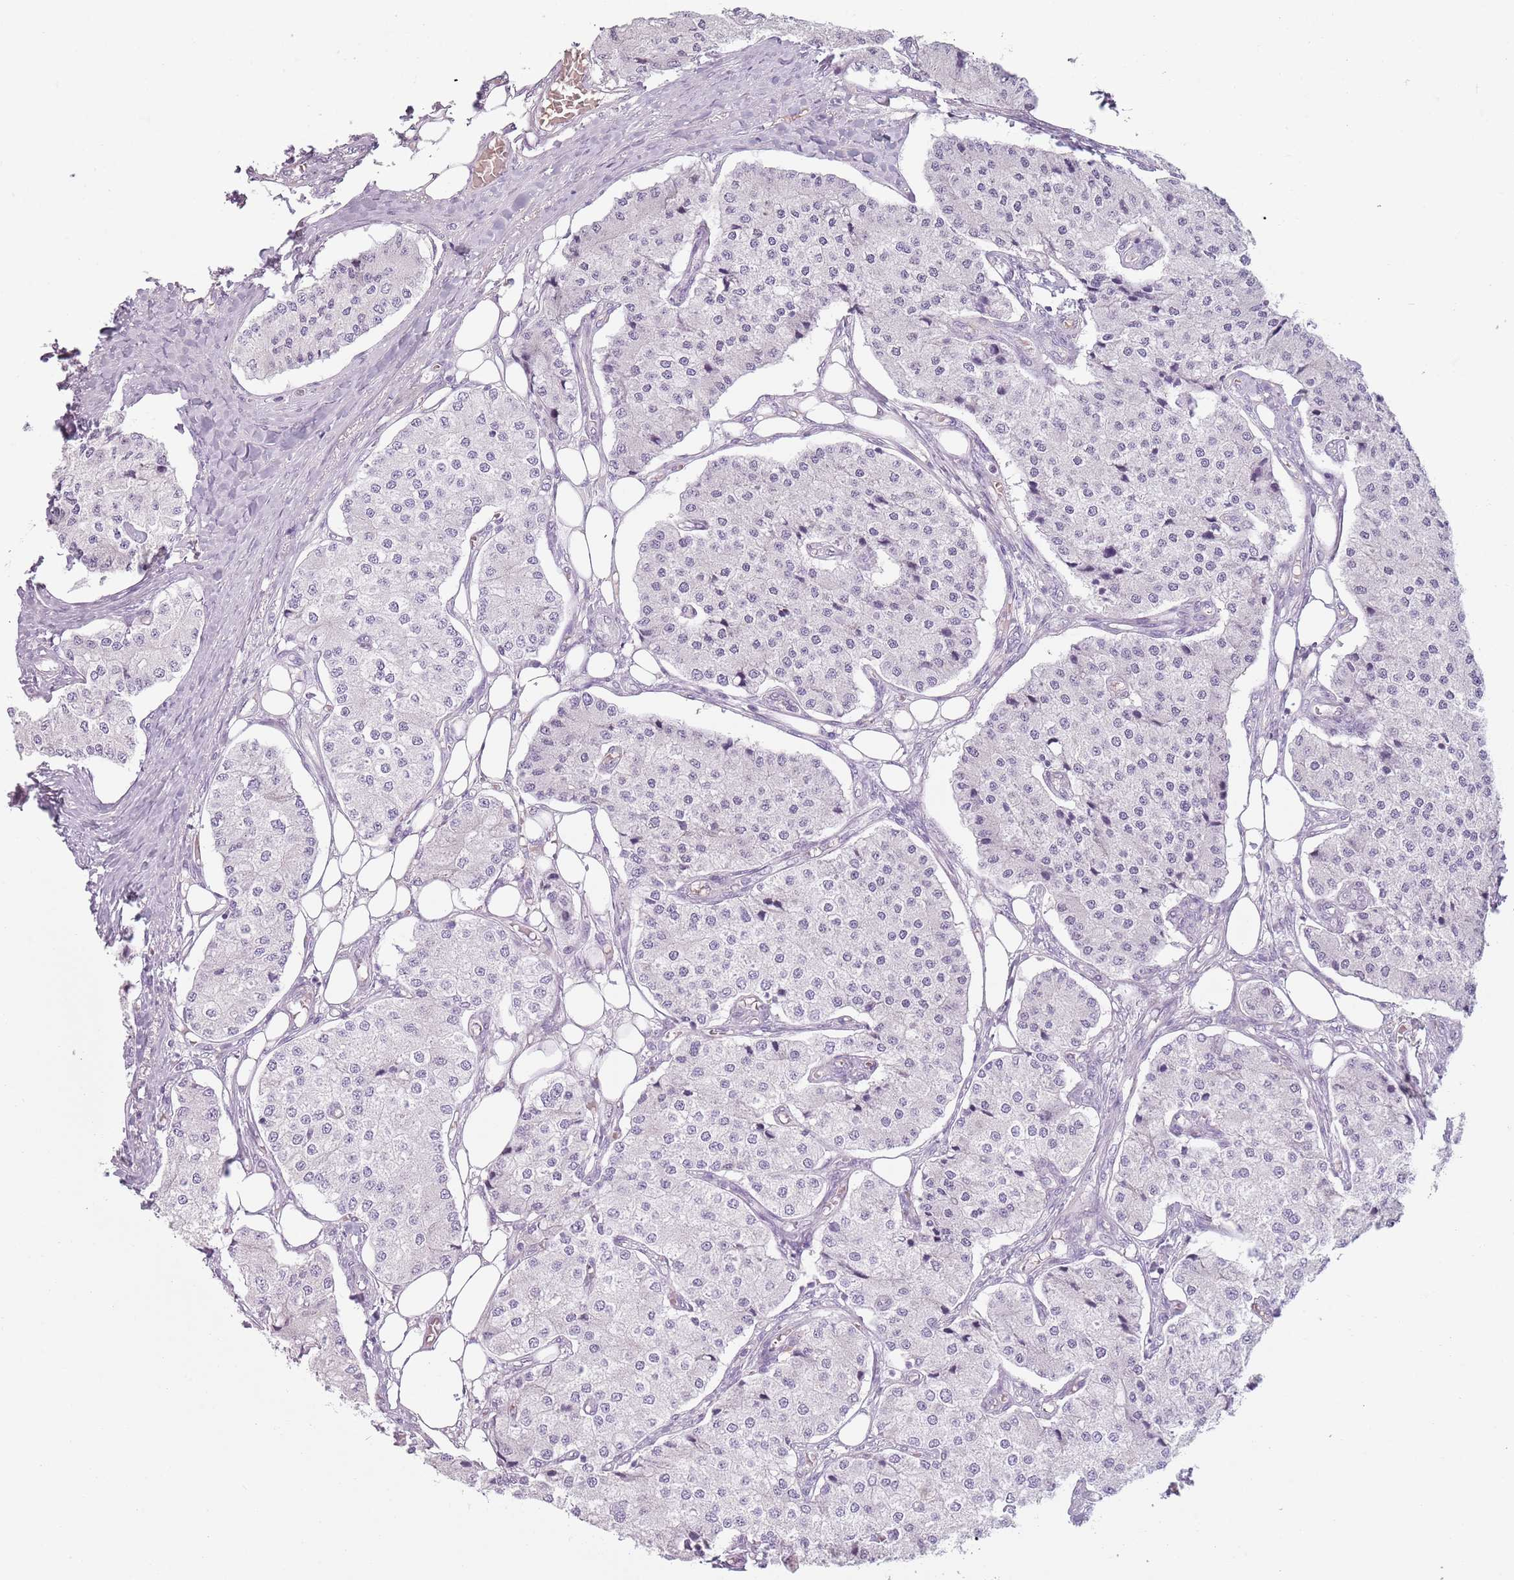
{"staining": {"intensity": "negative", "quantity": "none", "location": "none"}, "tissue": "carcinoid", "cell_type": "Tumor cells", "image_type": "cancer", "snomed": [{"axis": "morphology", "description": "Carcinoid, malignant, NOS"}, {"axis": "topography", "description": "Colon"}], "caption": "The micrograph exhibits no significant staining in tumor cells of carcinoid.", "gene": "PIEZO1", "patient": {"sex": "female", "age": 52}}